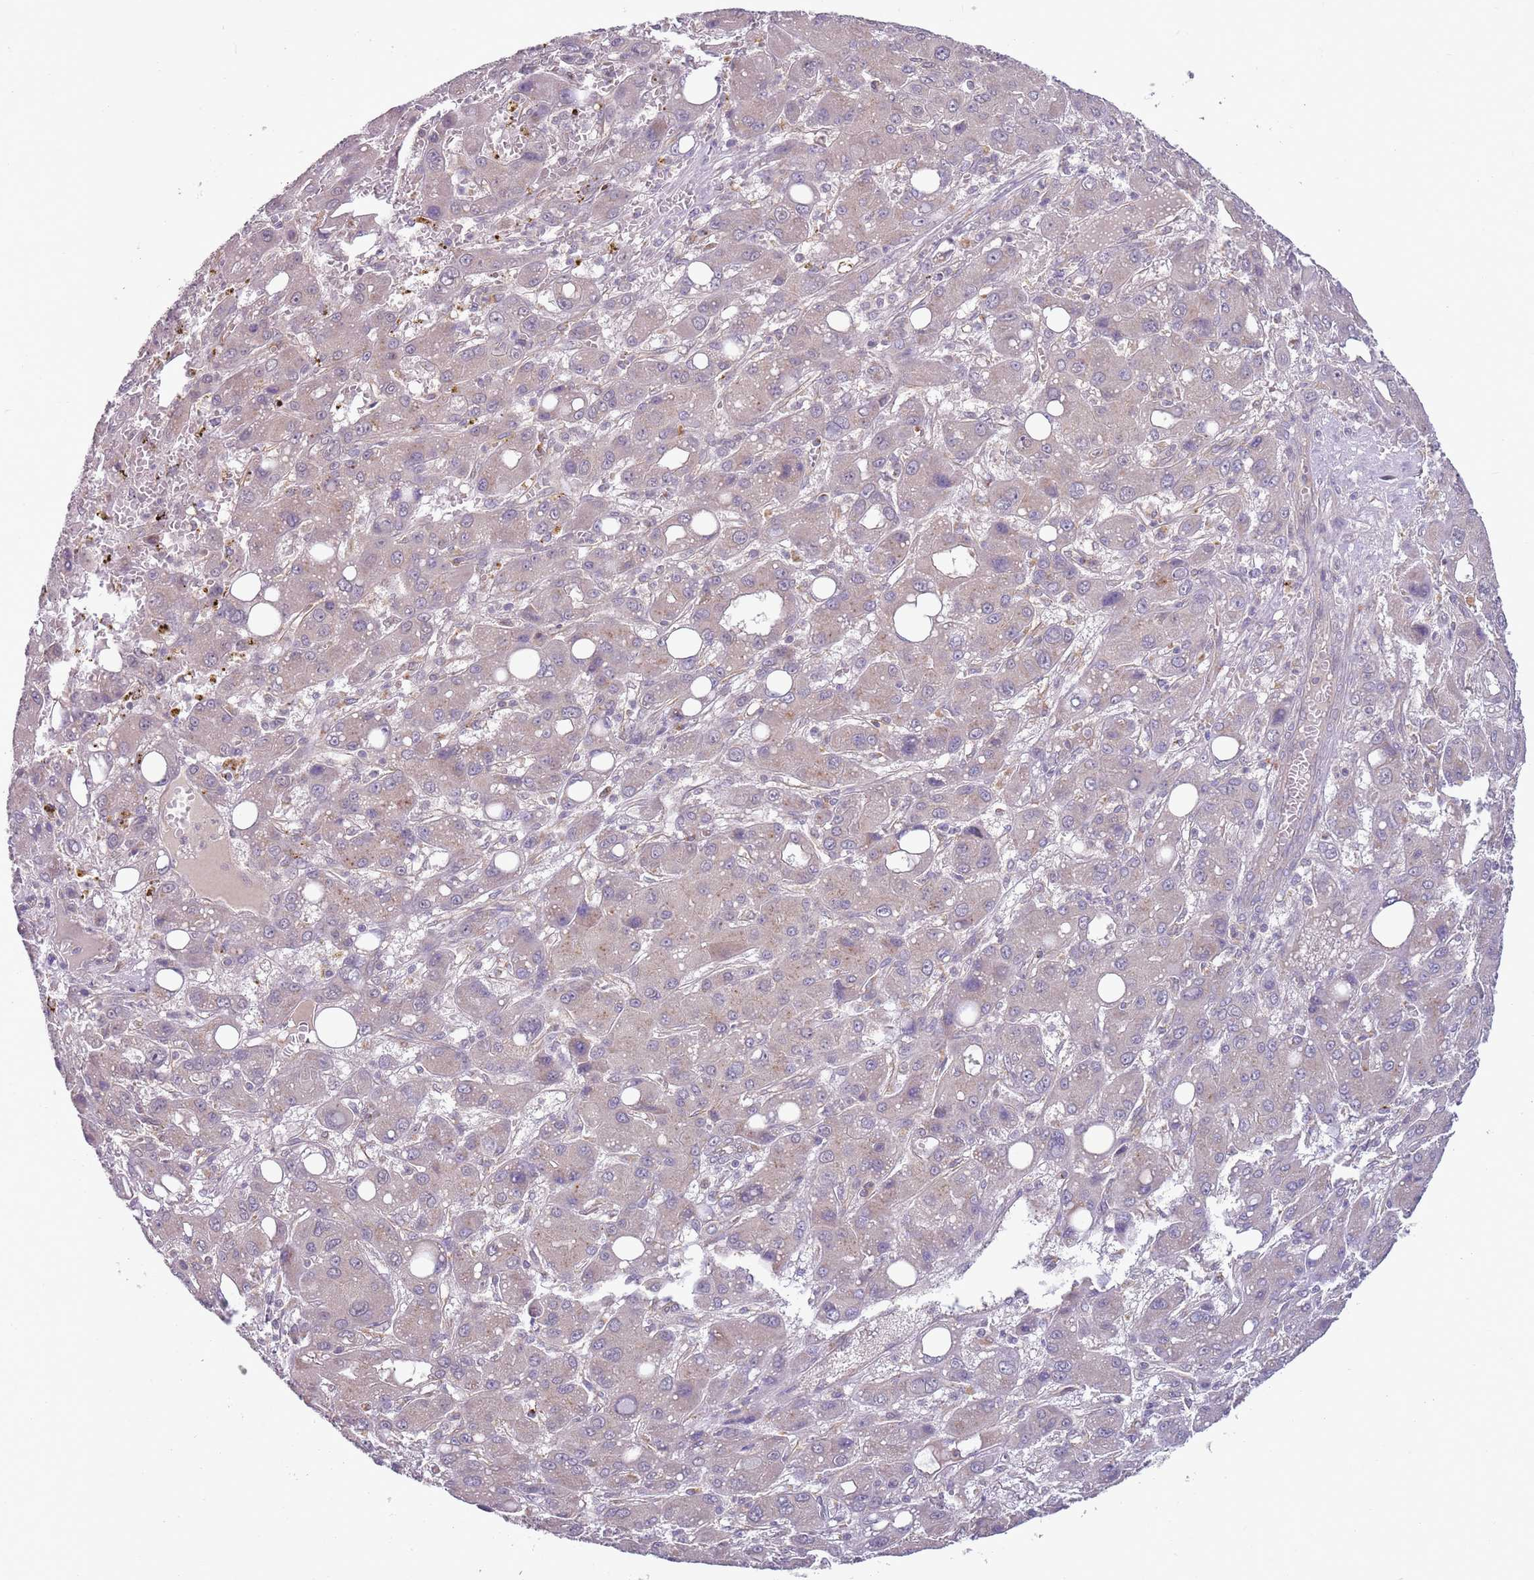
{"staining": {"intensity": "weak", "quantity": "<25%", "location": "cytoplasmic/membranous"}, "tissue": "liver cancer", "cell_type": "Tumor cells", "image_type": "cancer", "snomed": [{"axis": "morphology", "description": "Carcinoma, Hepatocellular, NOS"}, {"axis": "topography", "description": "Liver"}], "caption": "Tumor cells are negative for protein expression in human hepatocellular carcinoma (liver).", "gene": "SKOR2", "patient": {"sex": "male", "age": 55}}